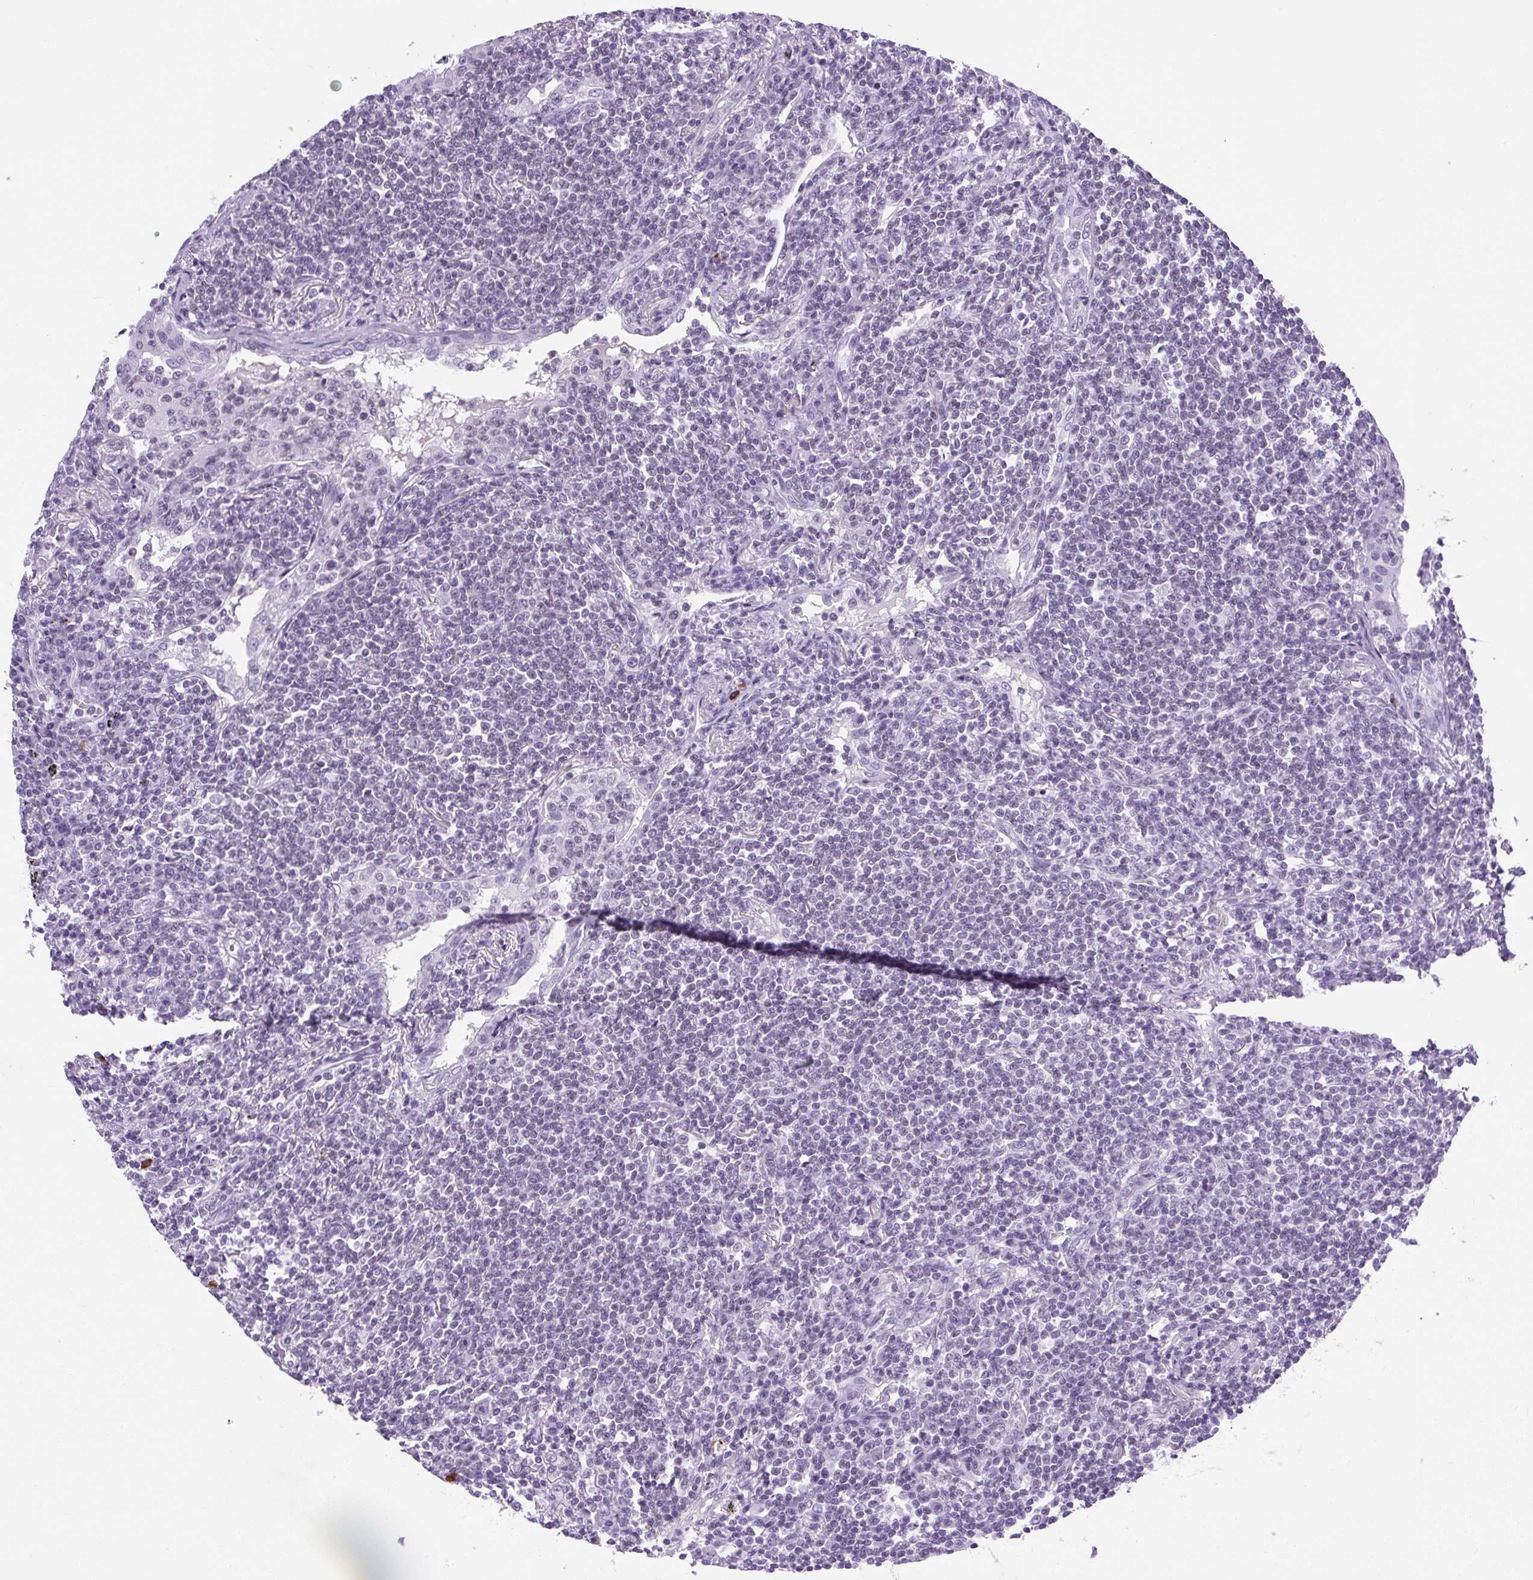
{"staining": {"intensity": "negative", "quantity": "none", "location": "none"}, "tissue": "lymphoma", "cell_type": "Tumor cells", "image_type": "cancer", "snomed": [{"axis": "morphology", "description": "Malignant lymphoma, non-Hodgkin's type, Low grade"}, {"axis": "topography", "description": "Lung"}], "caption": "Tumor cells show no significant expression in lymphoma.", "gene": "VPREB1", "patient": {"sex": "female", "age": 71}}